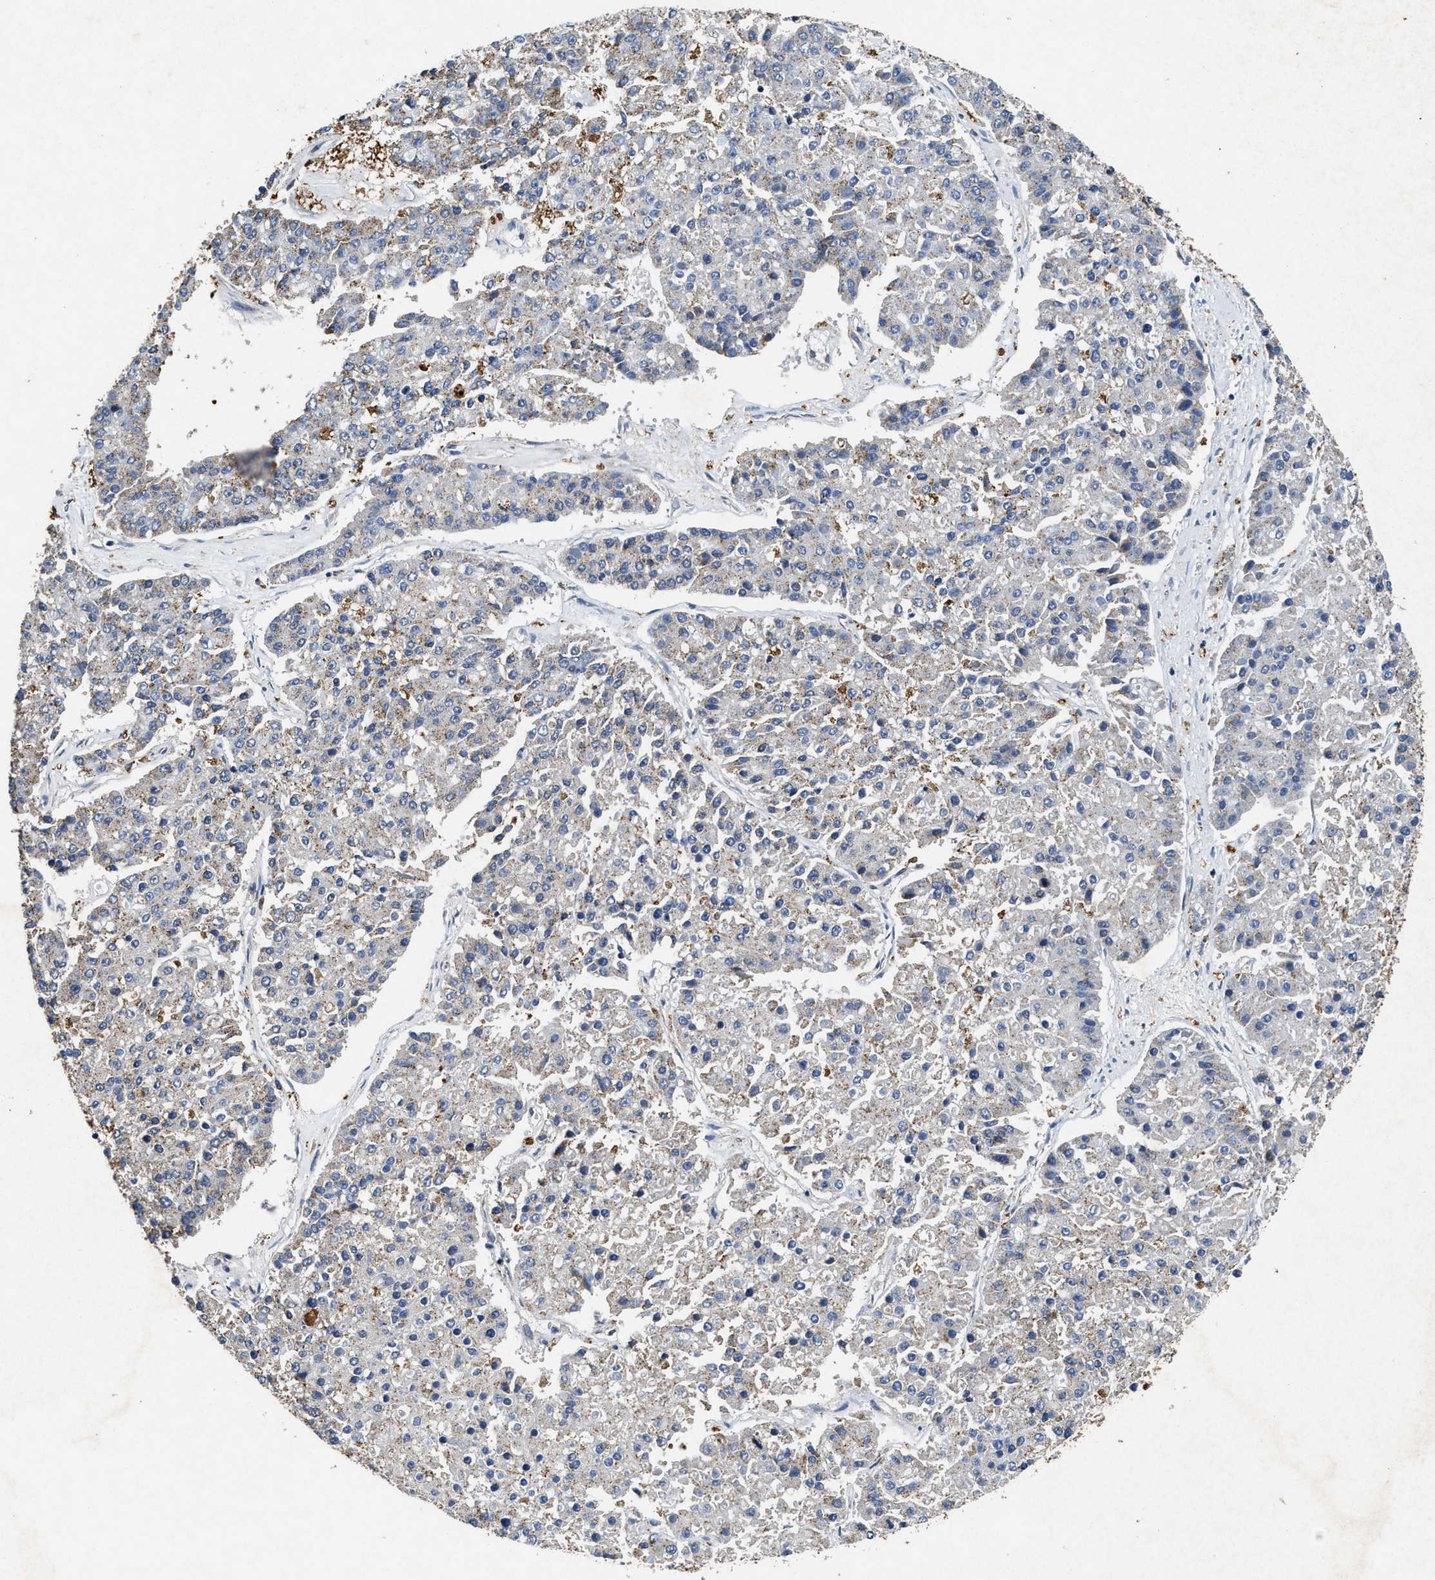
{"staining": {"intensity": "negative", "quantity": "none", "location": "none"}, "tissue": "pancreatic cancer", "cell_type": "Tumor cells", "image_type": "cancer", "snomed": [{"axis": "morphology", "description": "Adenocarcinoma, NOS"}, {"axis": "topography", "description": "Pancreas"}], "caption": "This is a micrograph of immunohistochemistry staining of pancreatic cancer (adenocarcinoma), which shows no staining in tumor cells.", "gene": "ACOX1", "patient": {"sex": "male", "age": 50}}